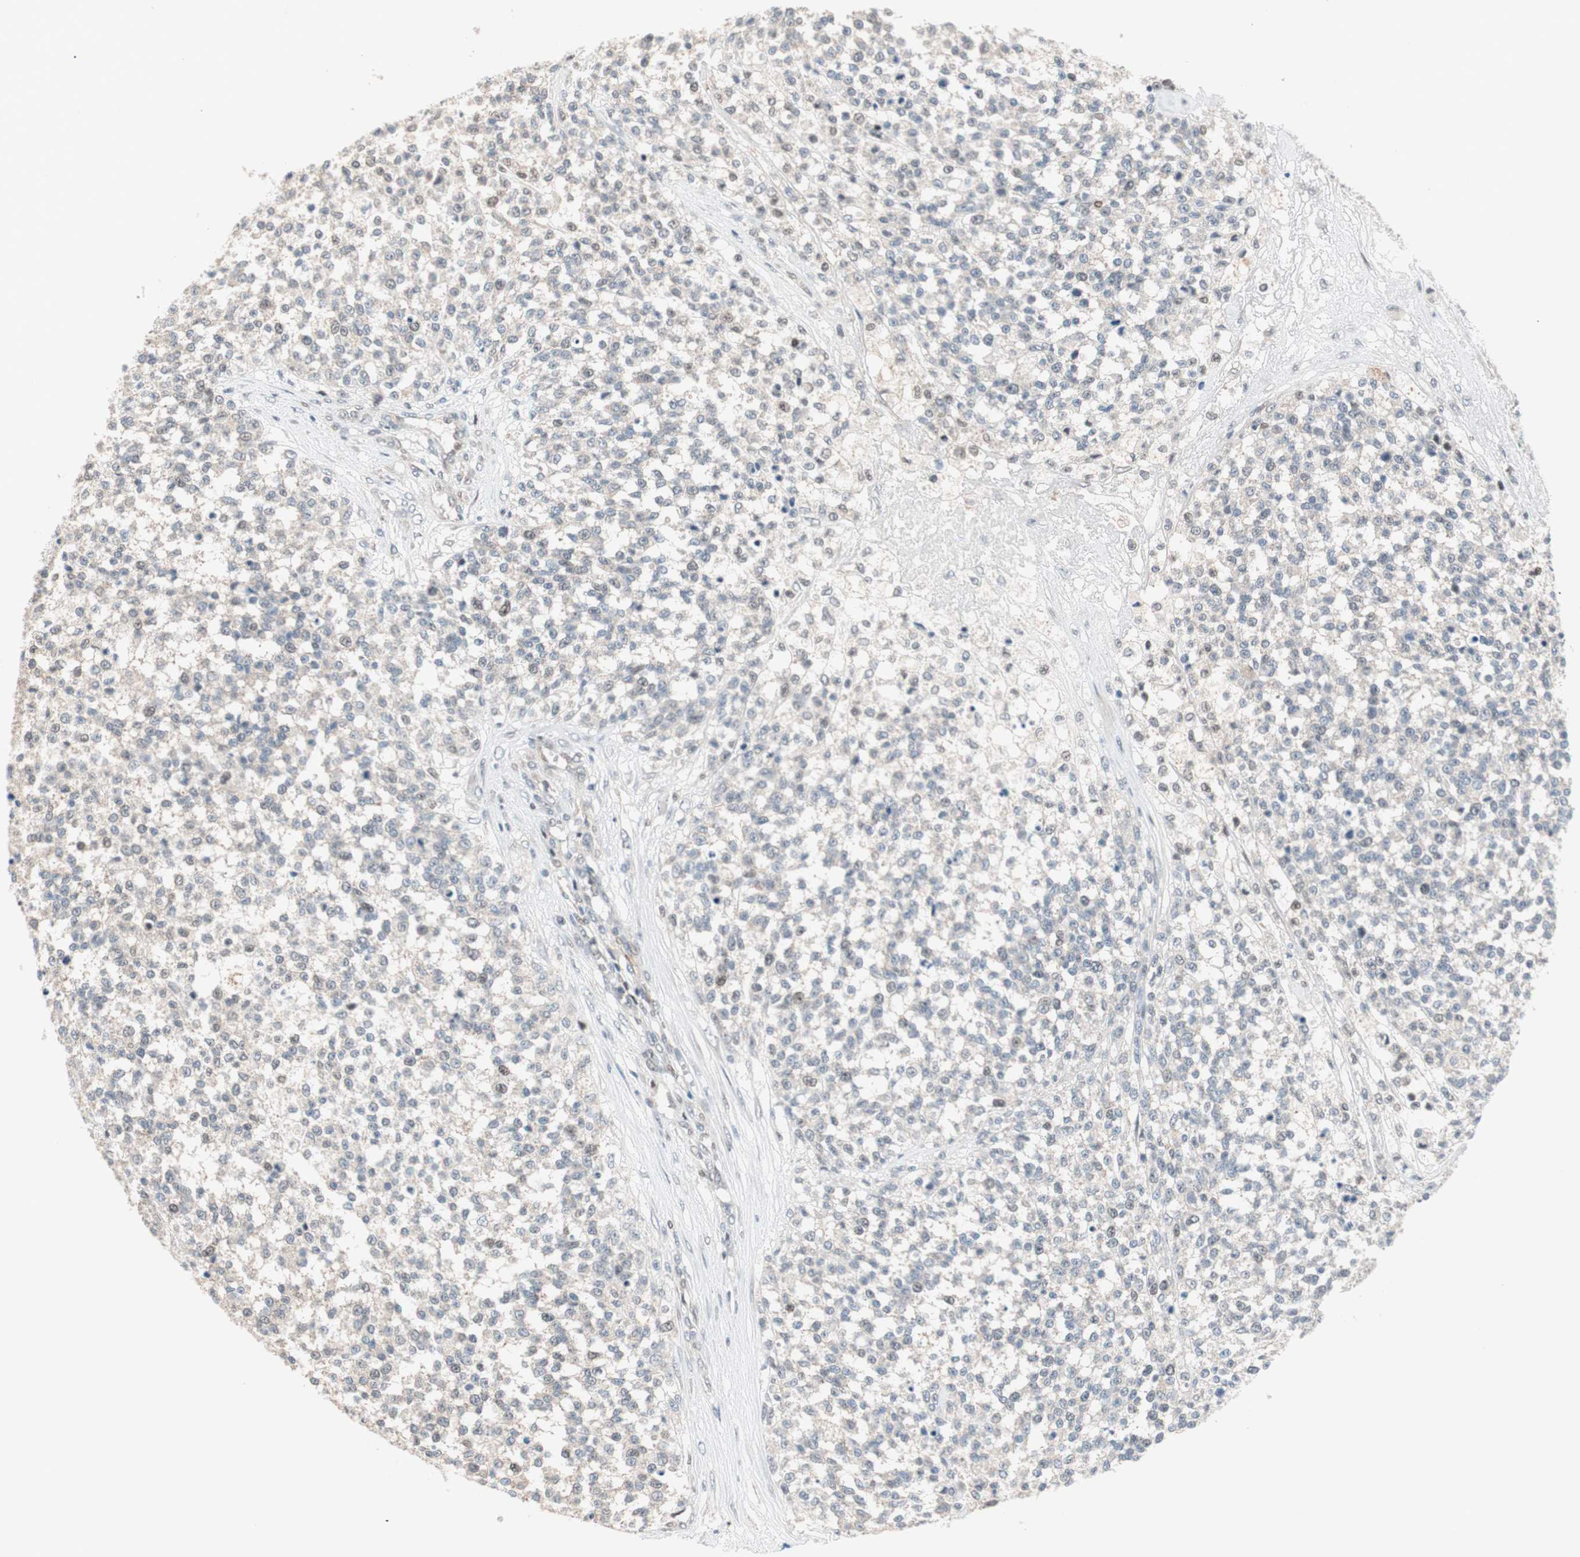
{"staining": {"intensity": "negative", "quantity": "none", "location": "none"}, "tissue": "testis cancer", "cell_type": "Tumor cells", "image_type": "cancer", "snomed": [{"axis": "morphology", "description": "Seminoma, NOS"}, {"axis": "topography", "description": "Testis"}], "caption": "The histopathology image reveals no staining of tumor cells in testis cancer (seminoma).", "gene": "POLH", "patient": {"sex": "male", "age": 59}}